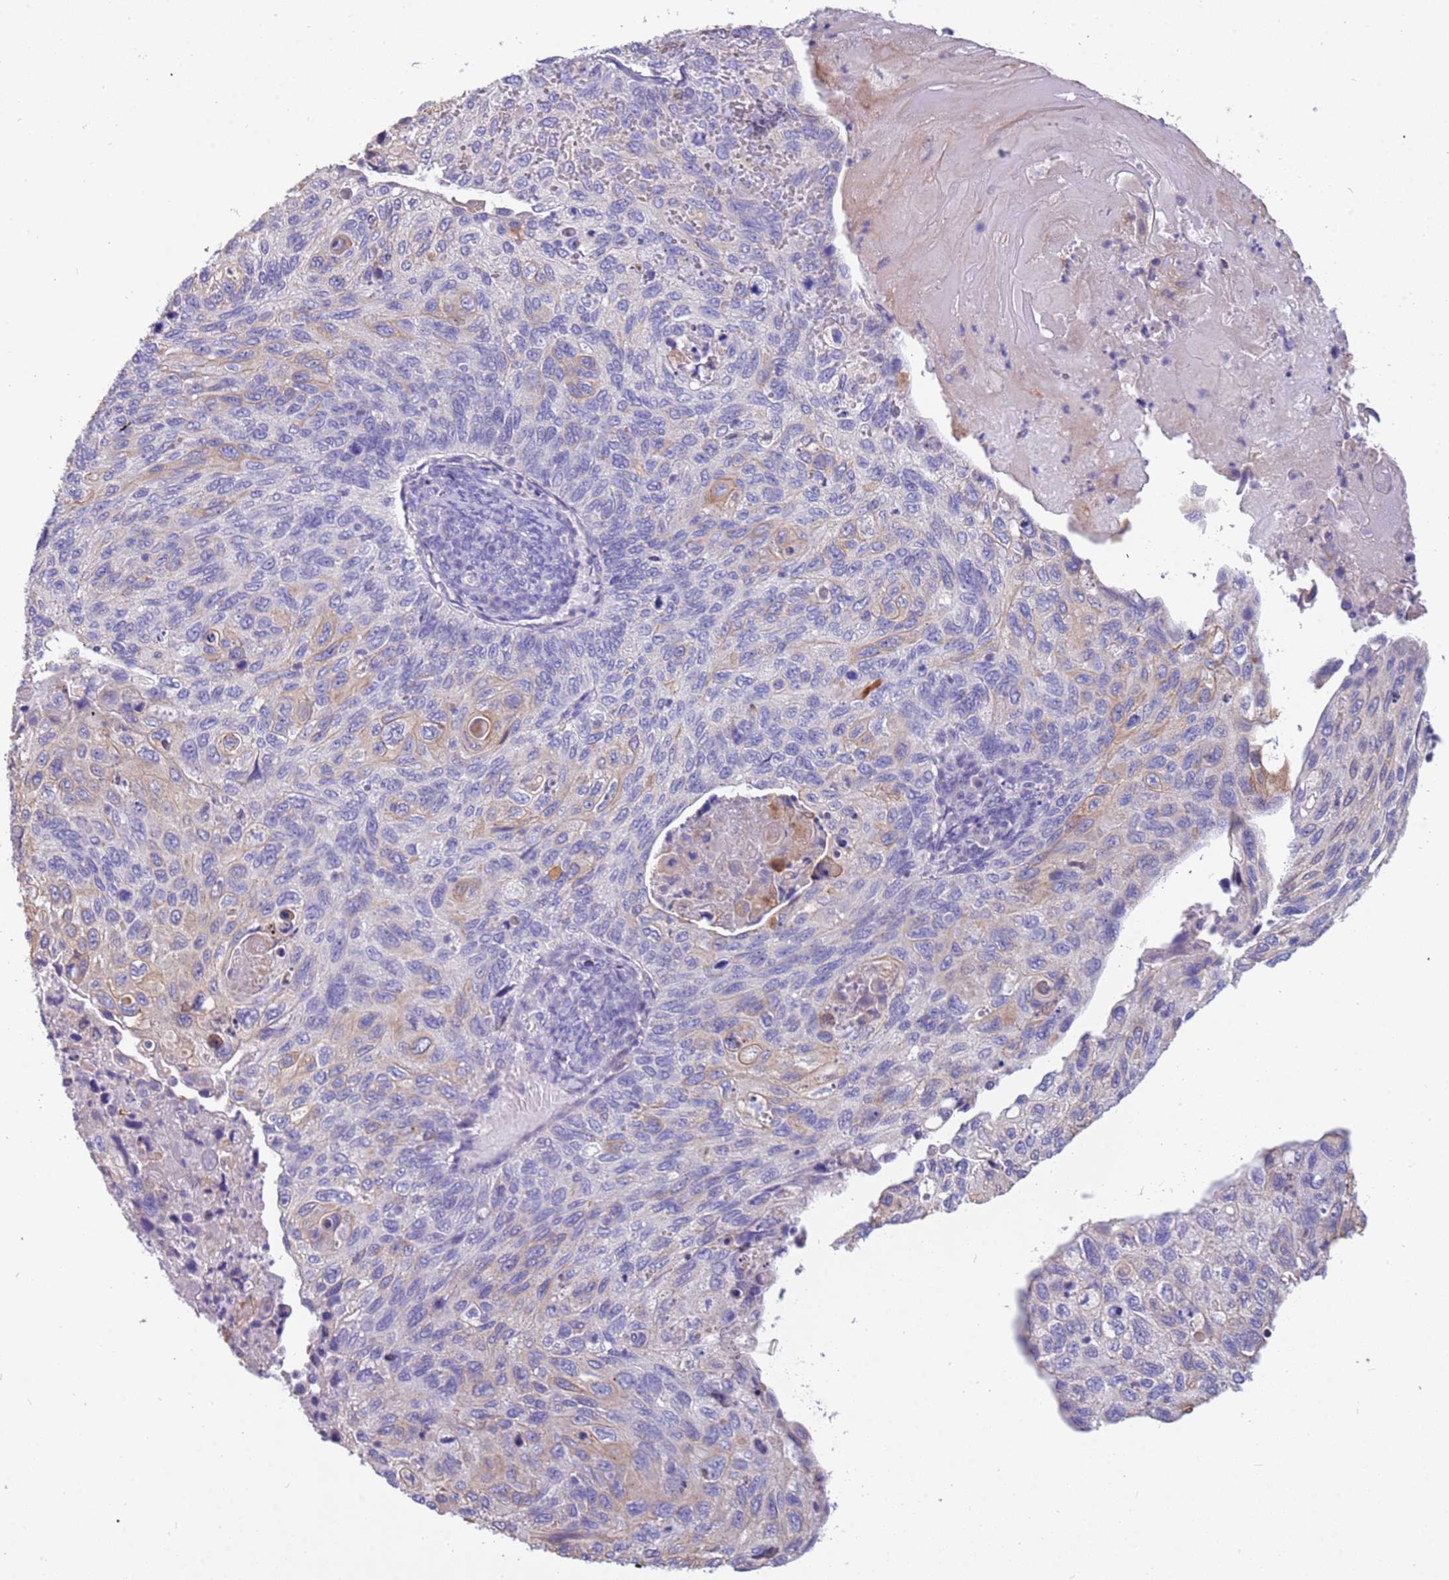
{"staining": {"intensity": "weak", "quantity": "<25%", "location": "cytoplasmic/membranous"}, "tissue": "cervical cancer", "cell_type": "Tumor cells", "image_type": "cancer", "snomed": [{"axis": "morphology", "description": "Squamous cell carcinoma, NOS"}, {"axis": "topography", "description": "Cervix"}], "caption": "High magnification brightfield microscopy of squamous cell carcinoma (cervical) stained with DAB (brown) and counterstained with hematoxylin (blue): tumor cells show no significant expression. (Immunohistochemistry, brightfield microscopy, high magnification).", "gene": "RHCG", "patient": {"sex": "female", "age": 70}}